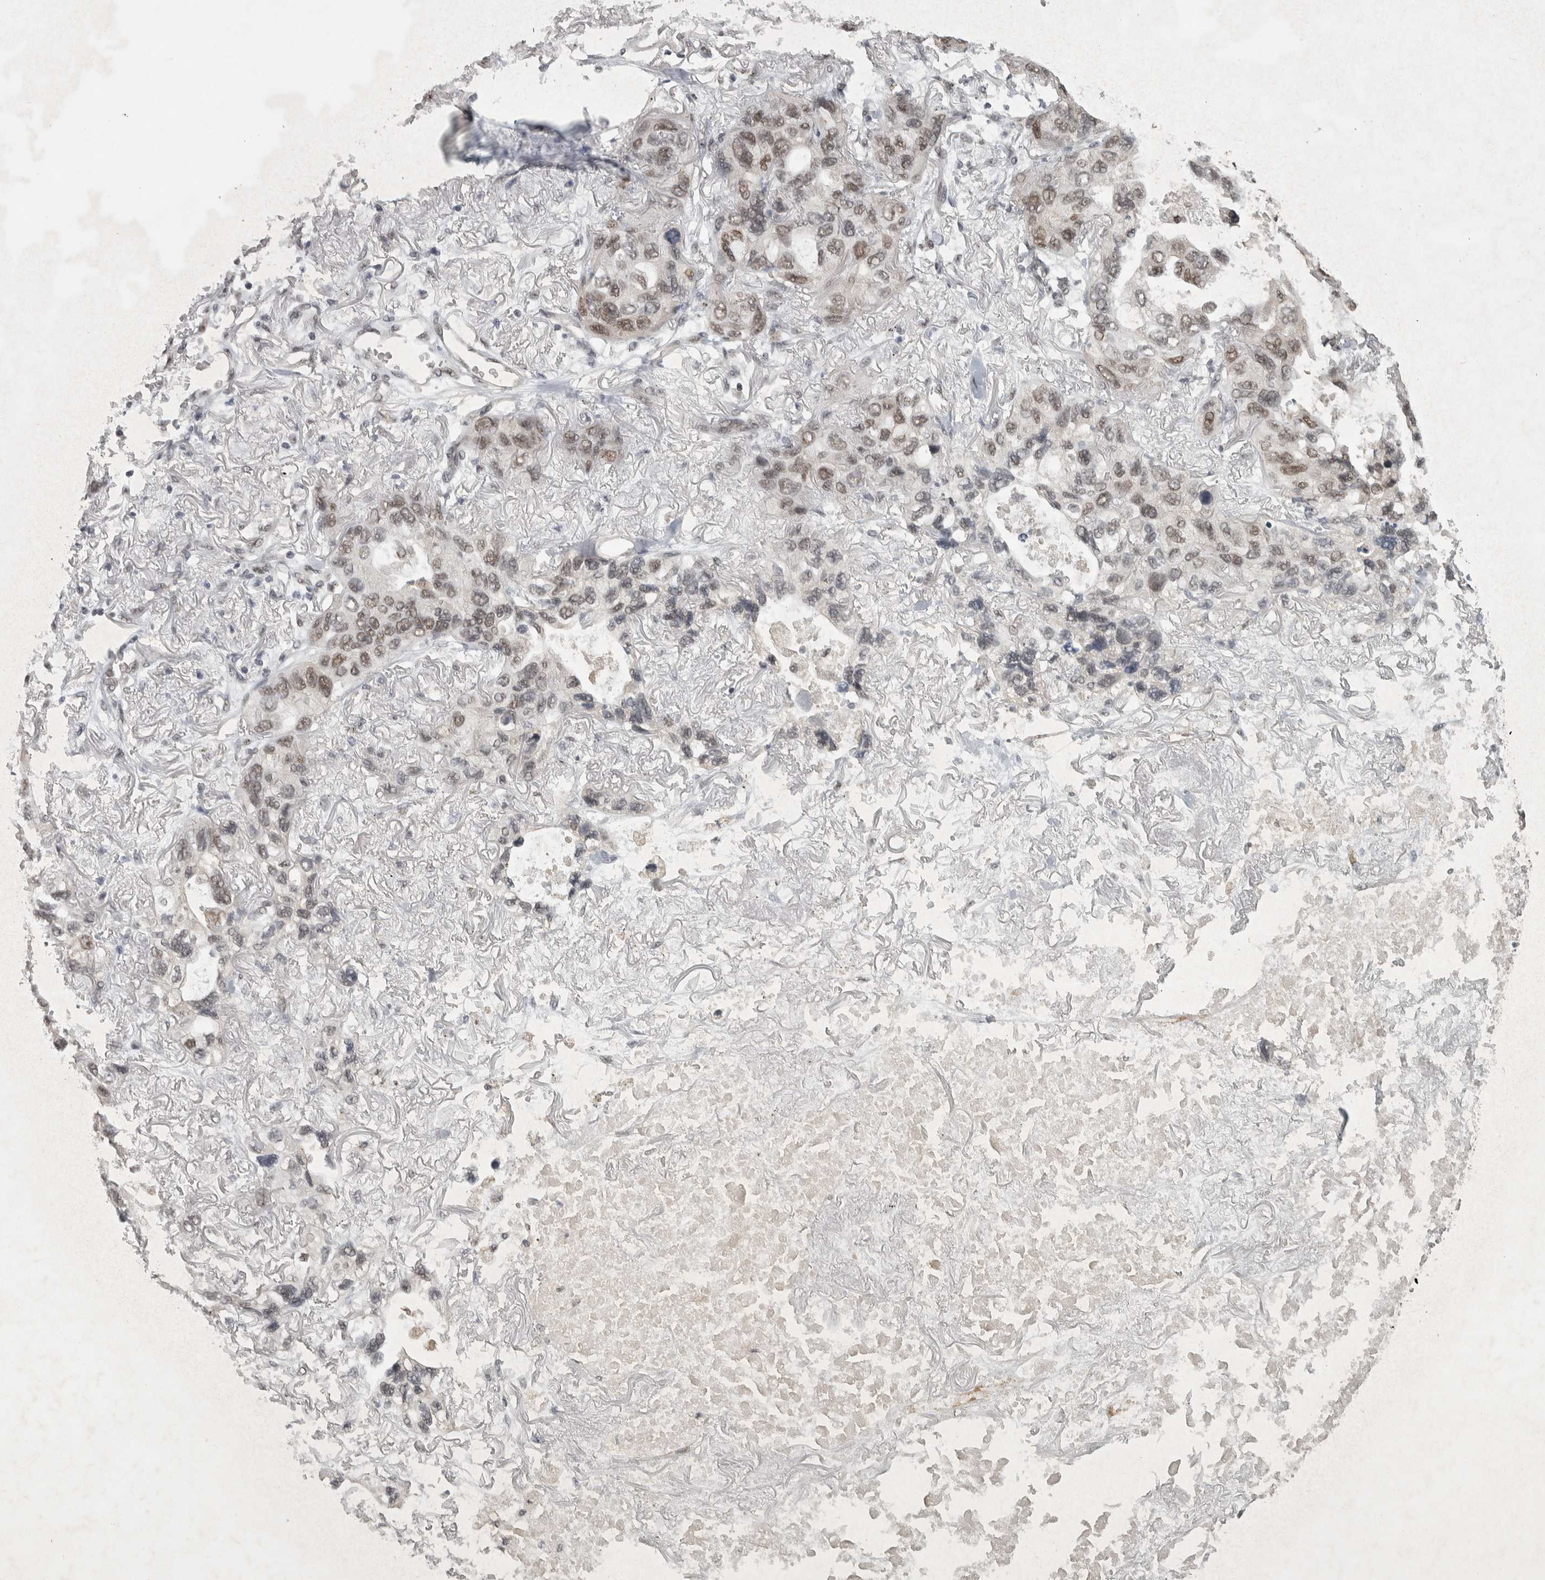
{"staining": {"intensity": "moderate", "quantity": ">75%", "location": "nuclear"}, "tissue": "lung cancer", "cell_type": "Tumor cells", "image_type": "cancer", "snomed": [{"axis": "morphology", "description": "Squamous cell carcinoma, NOS"}, {"axis": "topography", "description": "Lung"}], "caption": "This histopathology image shows lung cancer stained with immunohistochemistry to label a protein in brown. The nuclear of tumor cells show moderate positivity for the protein. Nuclei are counter-stained blue.", "gene": "DDX42", "patient": {"sex": "female", "age": 73}}